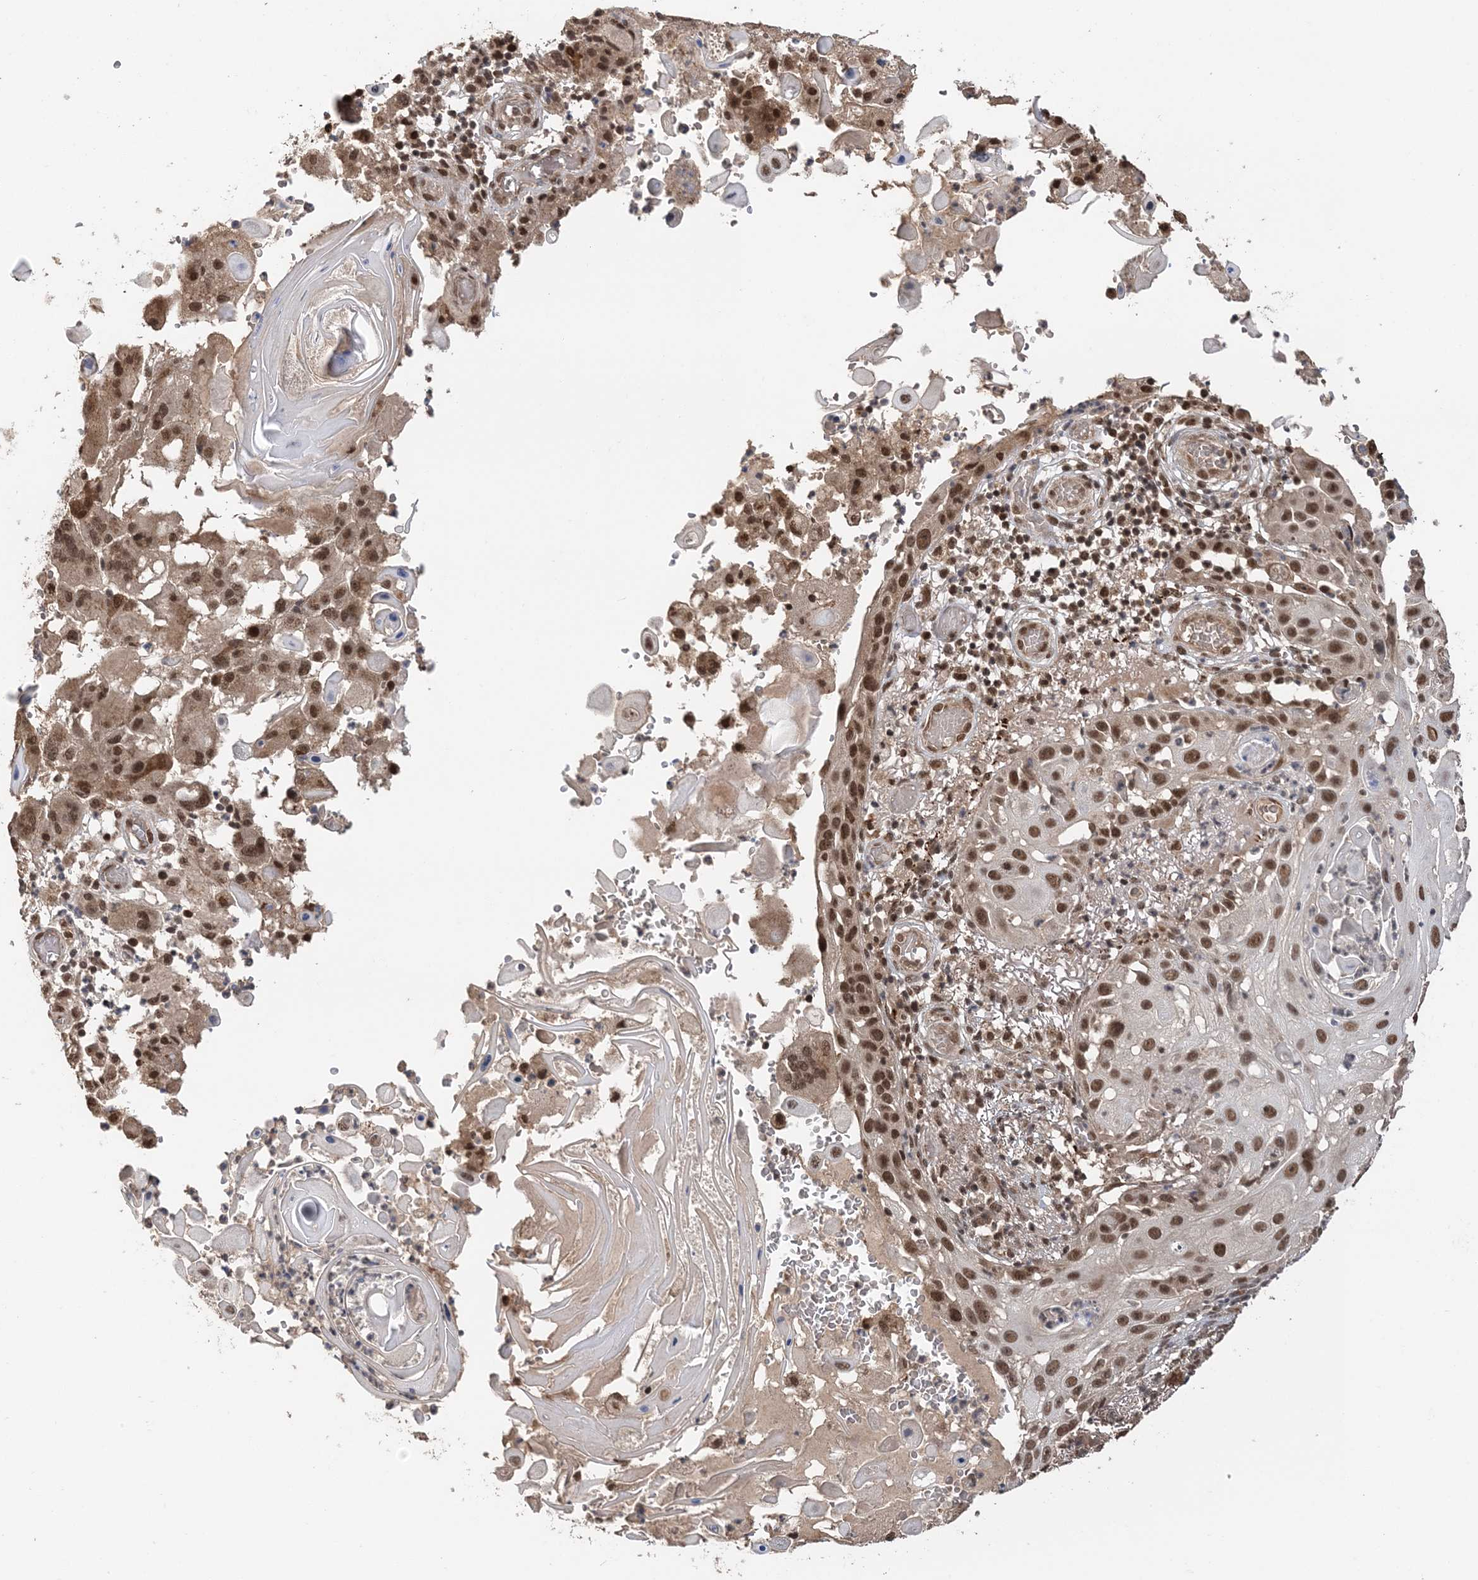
{"staining": {"intensity": "moderate", "quantity": ">75%", "location": "nuclear"}, "tissue": "skin cancer", "cell_type": "Tumor cells", "image_type": "cancer", "snomed": [{"axis": "morphology", "description": "Squamous cell carcinoma, NOS"}, {"axis": "topography", "description": "Skin"}], "caption": "Immunohistochemical staining of human skin cancer displays medium levels of moderate nuclear protein staining in approximately >75% of tumor cells.", "gene": "TSHZ2", "patient": {"sex": "female", "age": 44}}